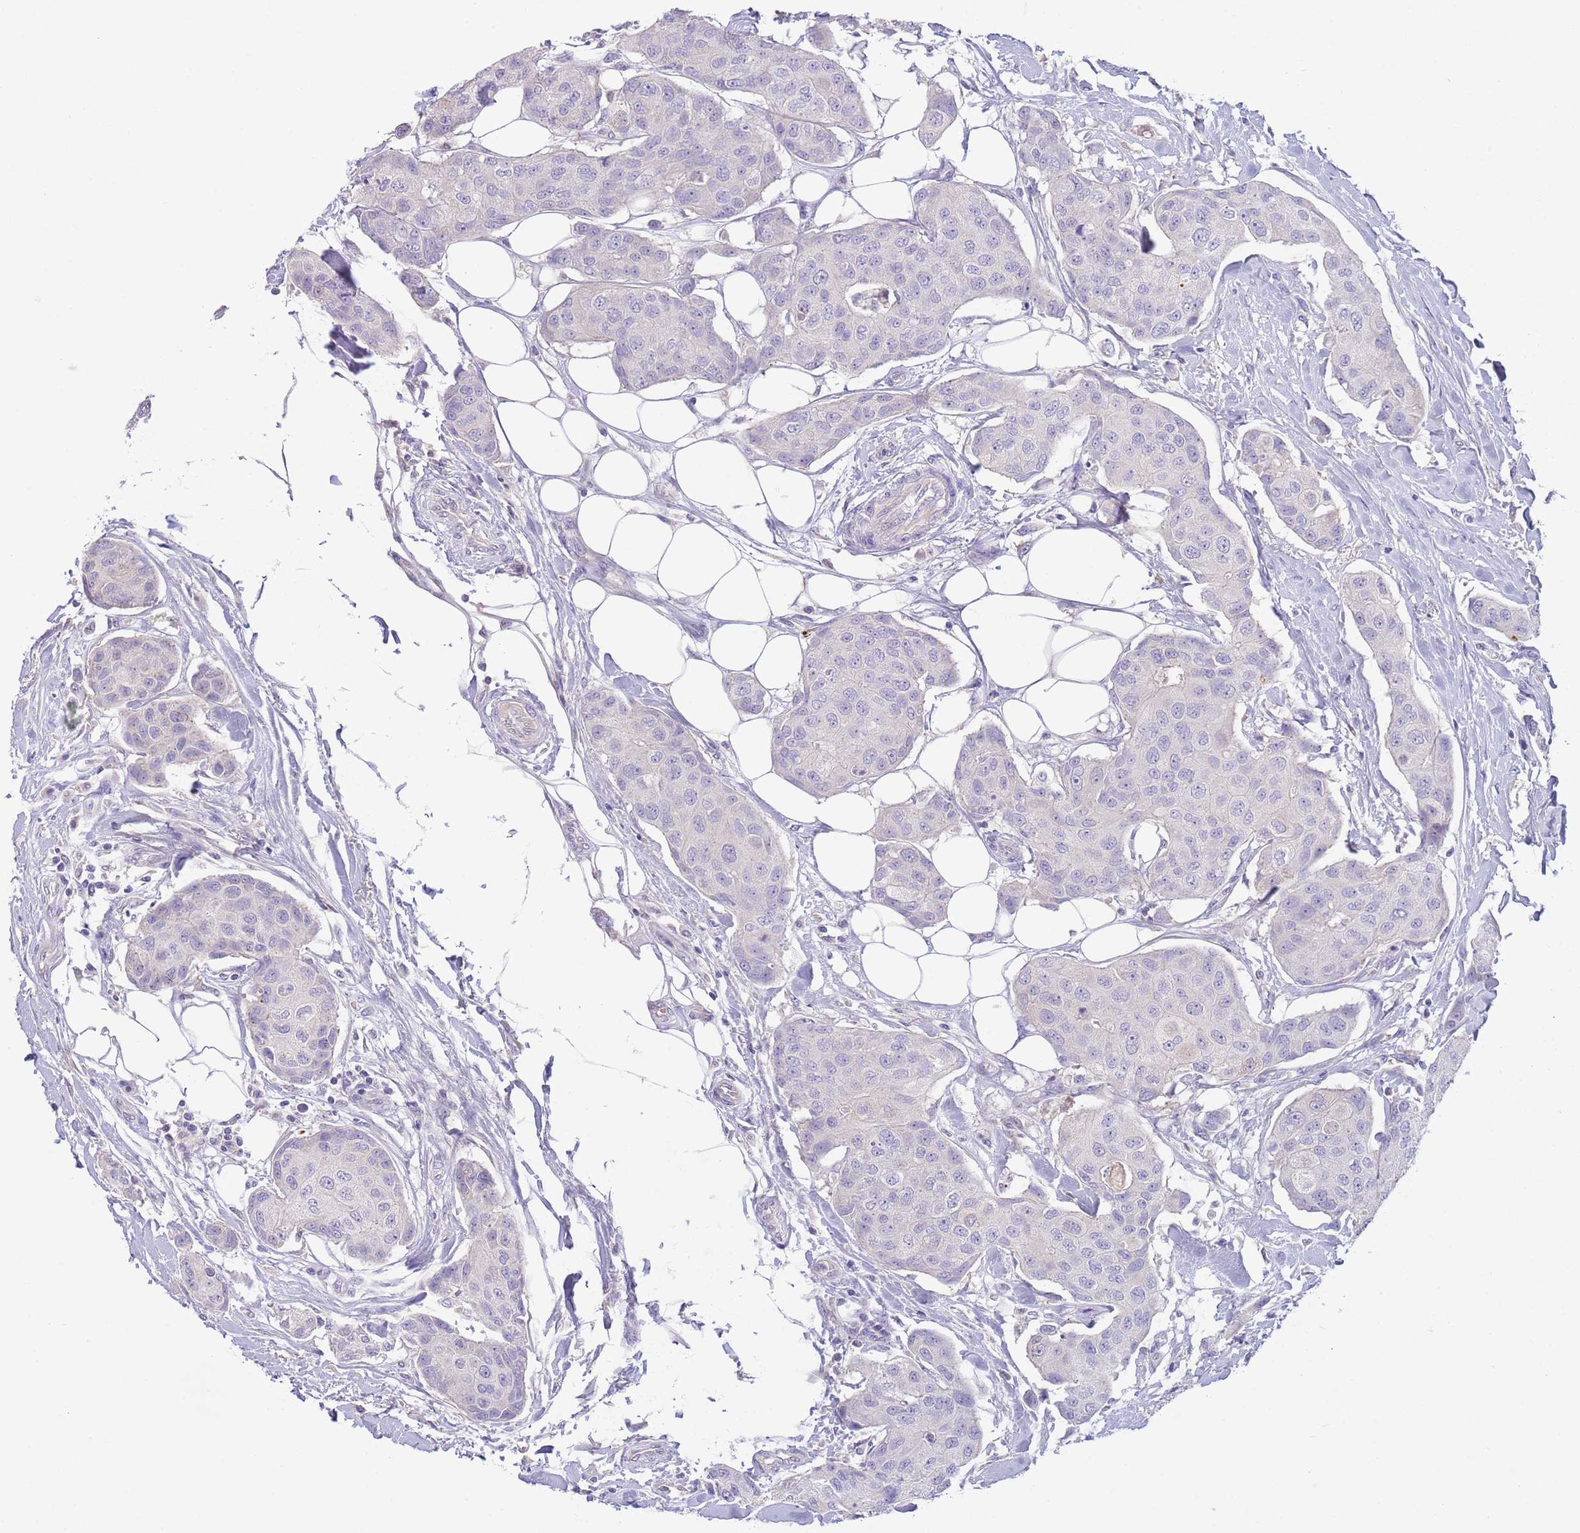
{"staining": {"intensity": "negative", "quantity": "none", "location": "none"}, "tissue": "breast cancer", "cell_type": "Tumor cells", "image_type": "cancer", "snomed": [{"axis": "morphology", "description": "Duct carcinoma"}, {"axis": "topography", "description": "Breast"}, {"axis": "topography", "description": "Lymph node"}], "caption": "A histopathology image of breast invasive ductal carcinoma stained for a protein displays no brown staining in tumor cells.", "gene": "SFTPA1", "patient": {"sex": "female", "age": 80}}